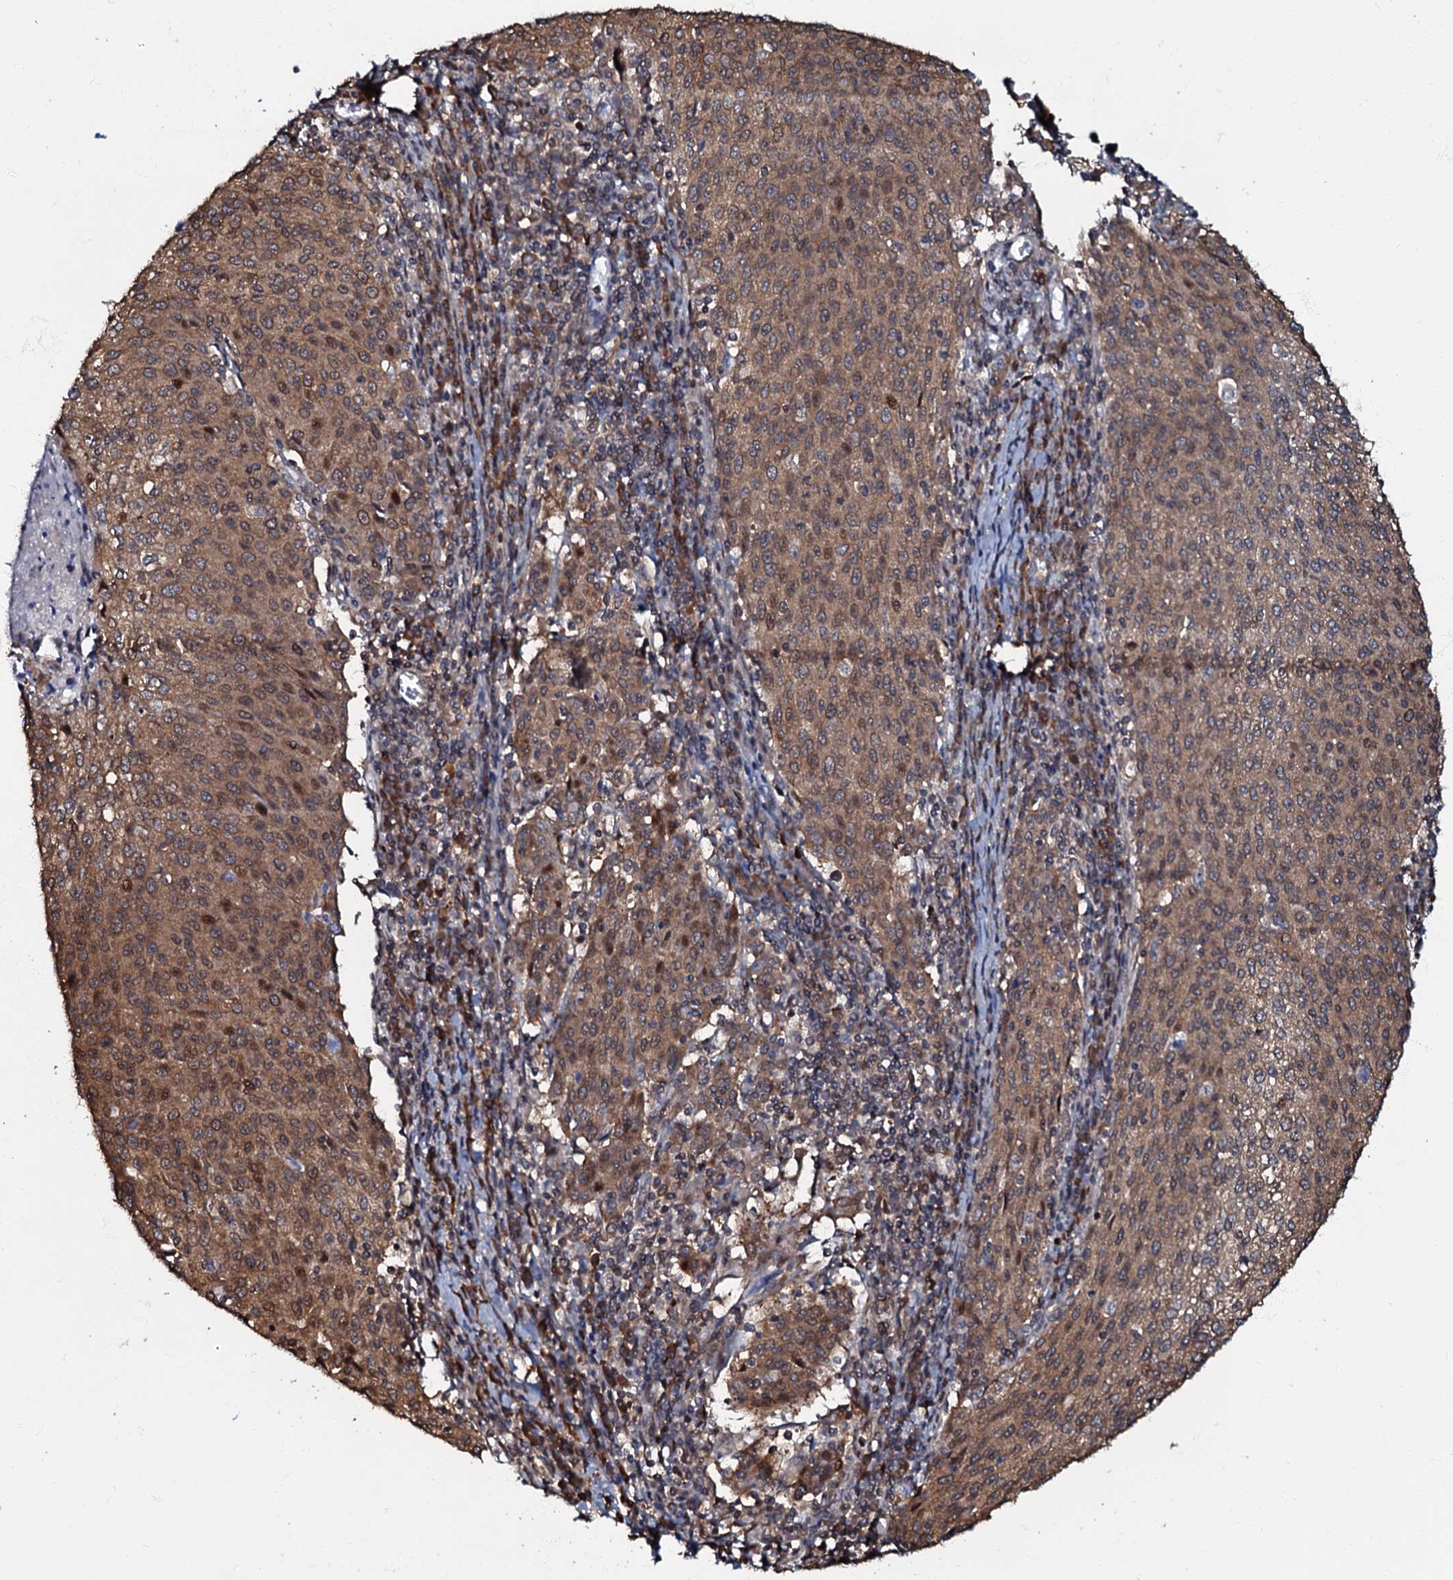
{"staining": {"intensity": "moderate", "quantity": ">75%", "location": "cytoplasmic/membranous,nuclear"}, "tissue": "cervical cancer", "cell_type": "Tumor cells", "image_type": "cancer", "snomed": [{"axis": "morphology", "description": "Squamous cell carcinoma, NOS"}, {"axis": "topography", "description": "Cervix"}], "caption": "Cervical cancer tissue displays moderate cytoplasmic/membranous and nuclear positivity in approximately >75% of tumor cells The staining is performed using DAB (3,3'-diaminobenzidine) brown chromogen to label protein expression. The nuclei are counter-stained blue using hematoxylin.", "gene": "OSBP", "patient": {"sex": "female", "age": 46}}